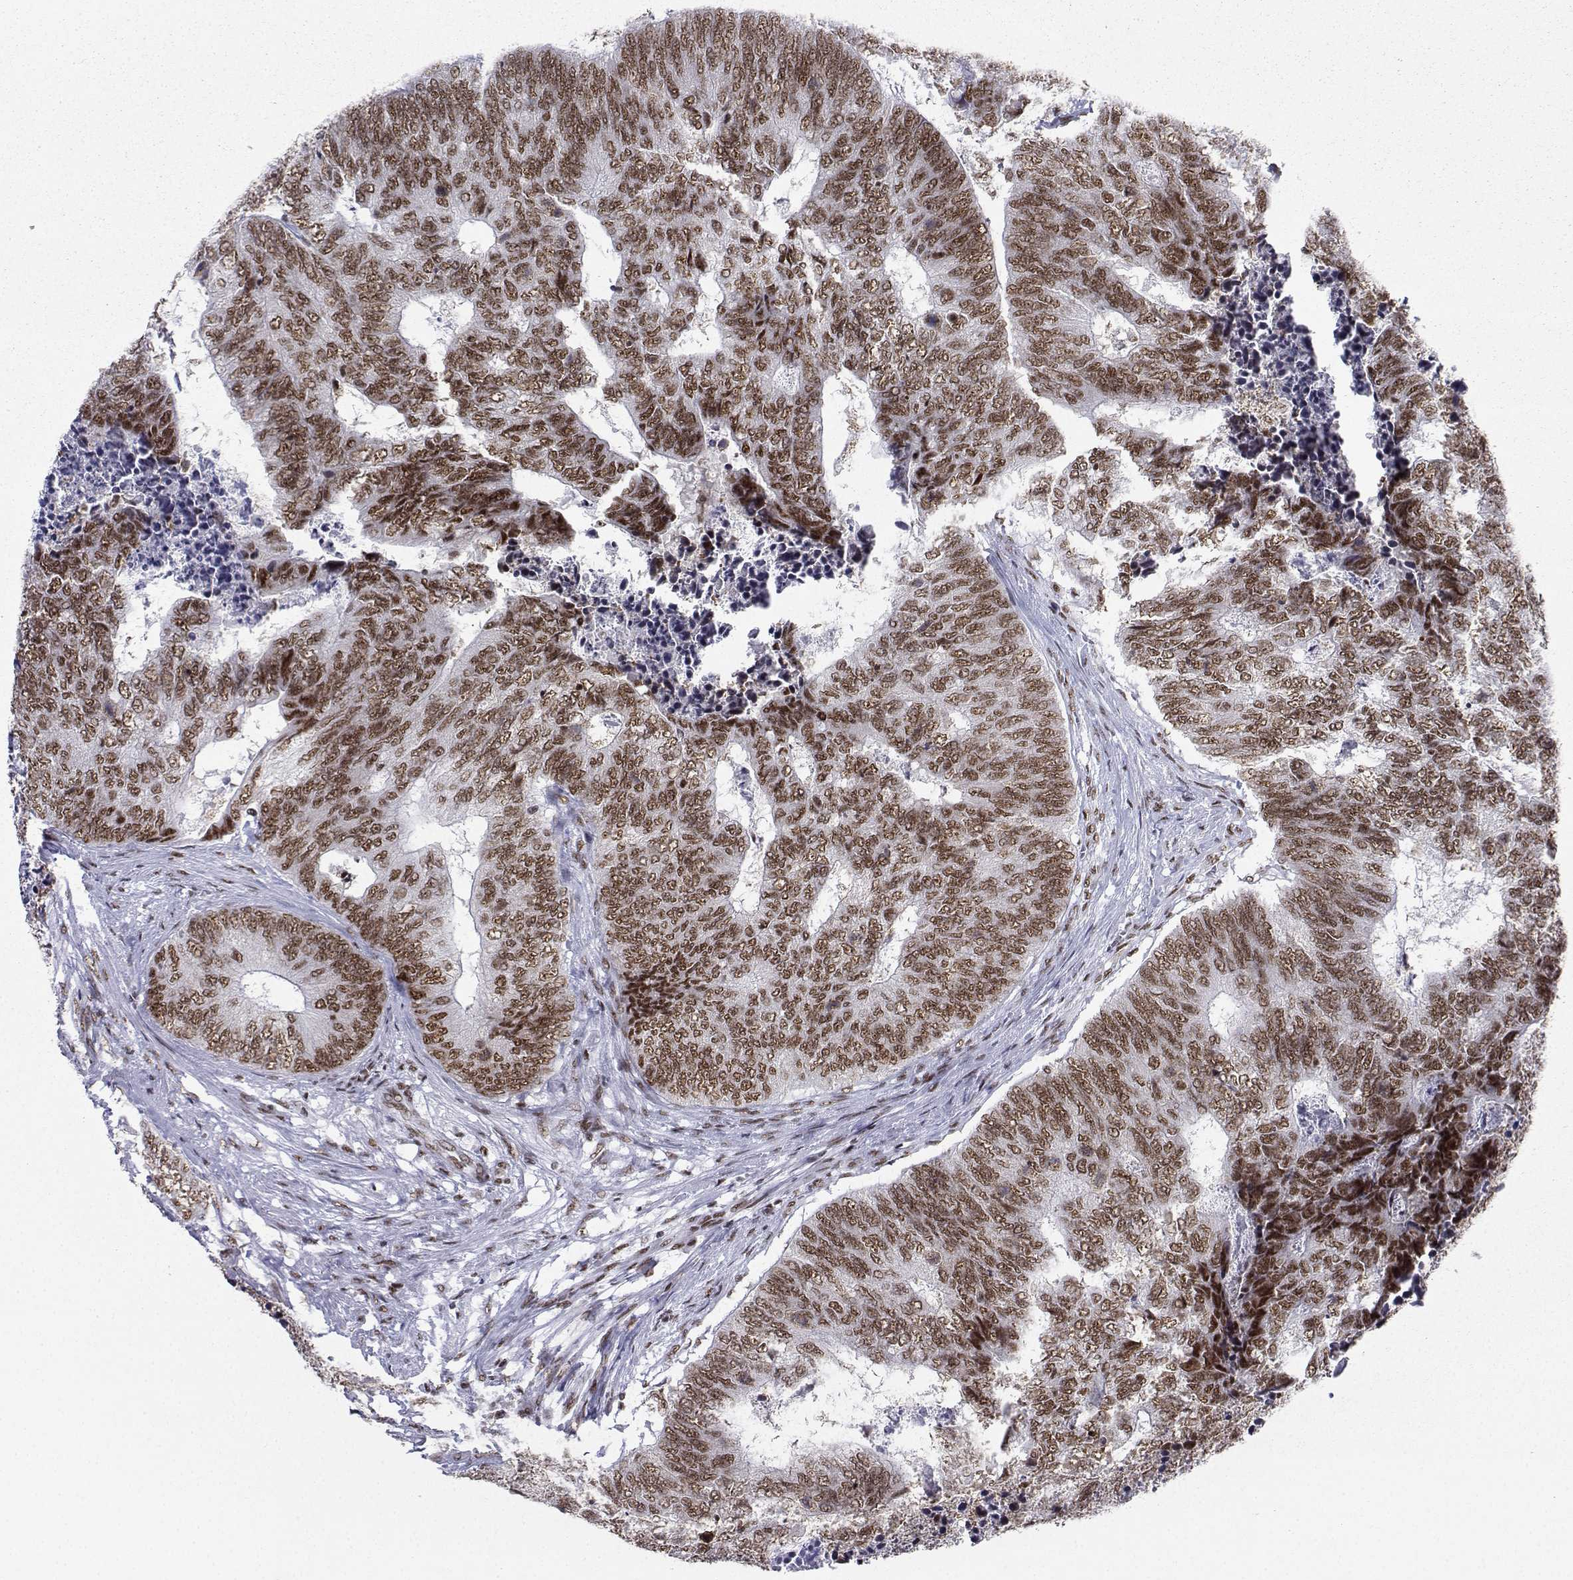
{"staining": {"intensity": "moderate", "quantity": ">75%", "location": "nuclear"}, "tissue": "colorectal cancer", "cell_type": "Tumor cells", "image_type": "cancer", "snomed": [{"axis": "morphology", "description": "Adenocarcinoma, NOS"}, {"axis": "topography", "description": "Colon"}], "caption": "Adenocarcinoma (colorectal) stained with immunohistochemistry shows moderate nuclear positivity in about >75% of tumor cells.", "gene": "SNRPB2", "patient": {"sex": "female", "age": 67}}